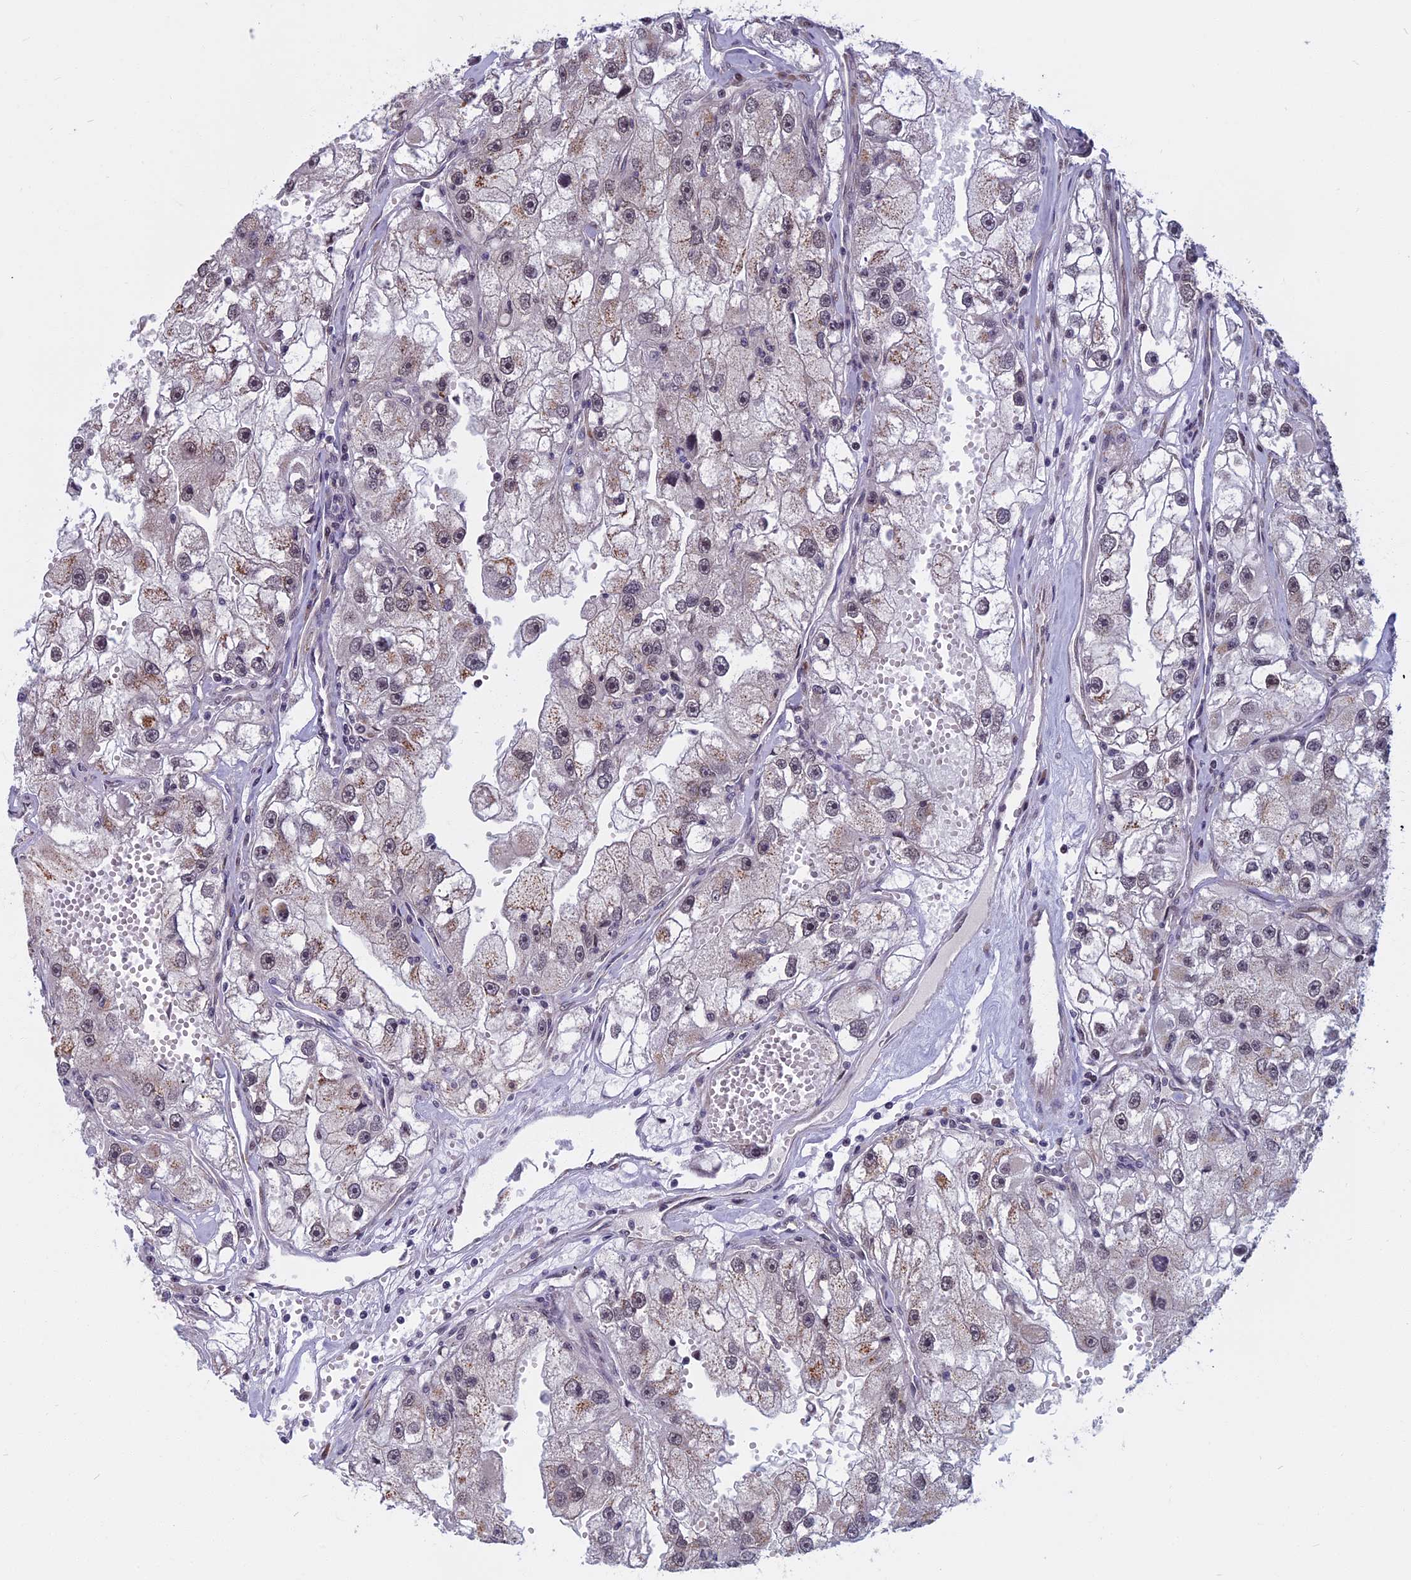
{"staining": {"intensity": "weak", "quantity": "<25%", "location": "cytoplasmic/membranous,nuclear"}, "tissue": "renal cancer", "cell_type": "Tumor cells", "image_type": "cancer", "snomed": [{"axis": "morphology", "description": "Adenocarcinoma, NOS"}, {"axis": "topography", "description": "Kidney"}], "caption": "This is a image of immunohistochemistry (IHC) staining of renal cancer (adenocarcinoma), which shows no positivity in tumor cells. (DAB (3,3'-diaminobenzidine) IHC visualized using brightfield microscopy, high magnification).", "gene": "CCDC113", "patient": {"sex": "male", "age": 63}}